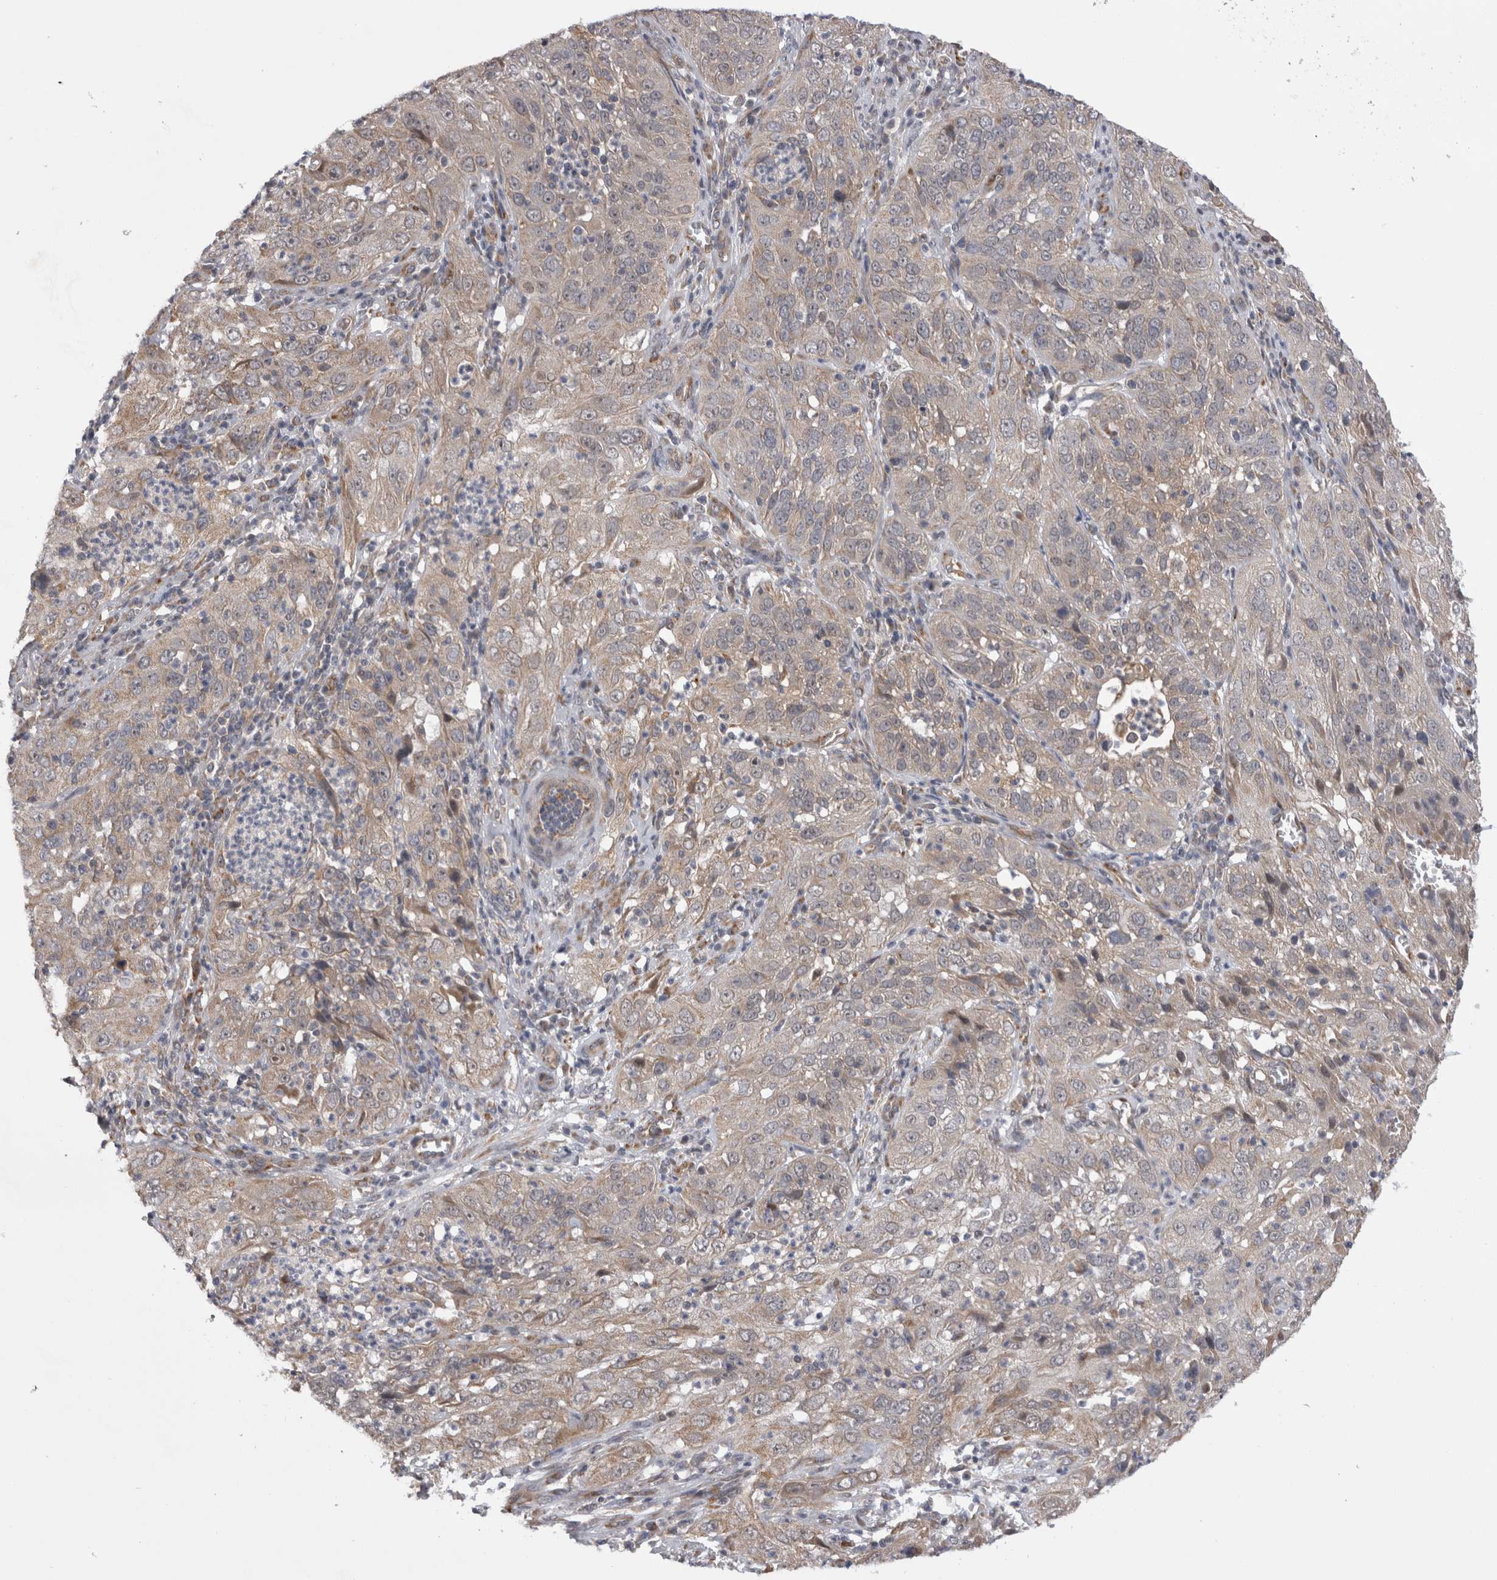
{"staining": {"intensity": "weak", "quantity": "<25%", "location": "cytoplasmic/membranous"}, "tissue": "cervical cancer", "cell_type": "Tumor cells", "image_type": "cancer", "snomed": [{"axis": "morphology", "description": "Squamous cell carcinoma, NOS"}, {"axis": "topography", "description": "Cervix"}], "caption": "Immunohistochemistry (IHC) micrograph of neoplastic tissue: human cervical squamous cell carcinoma stained with DAB (3,3'-diaminobenzidine) reveals no significant protein staining in tumor cells.", "gene": "ARHGAP29", "patient": {"sex": "female", "age": 32}}